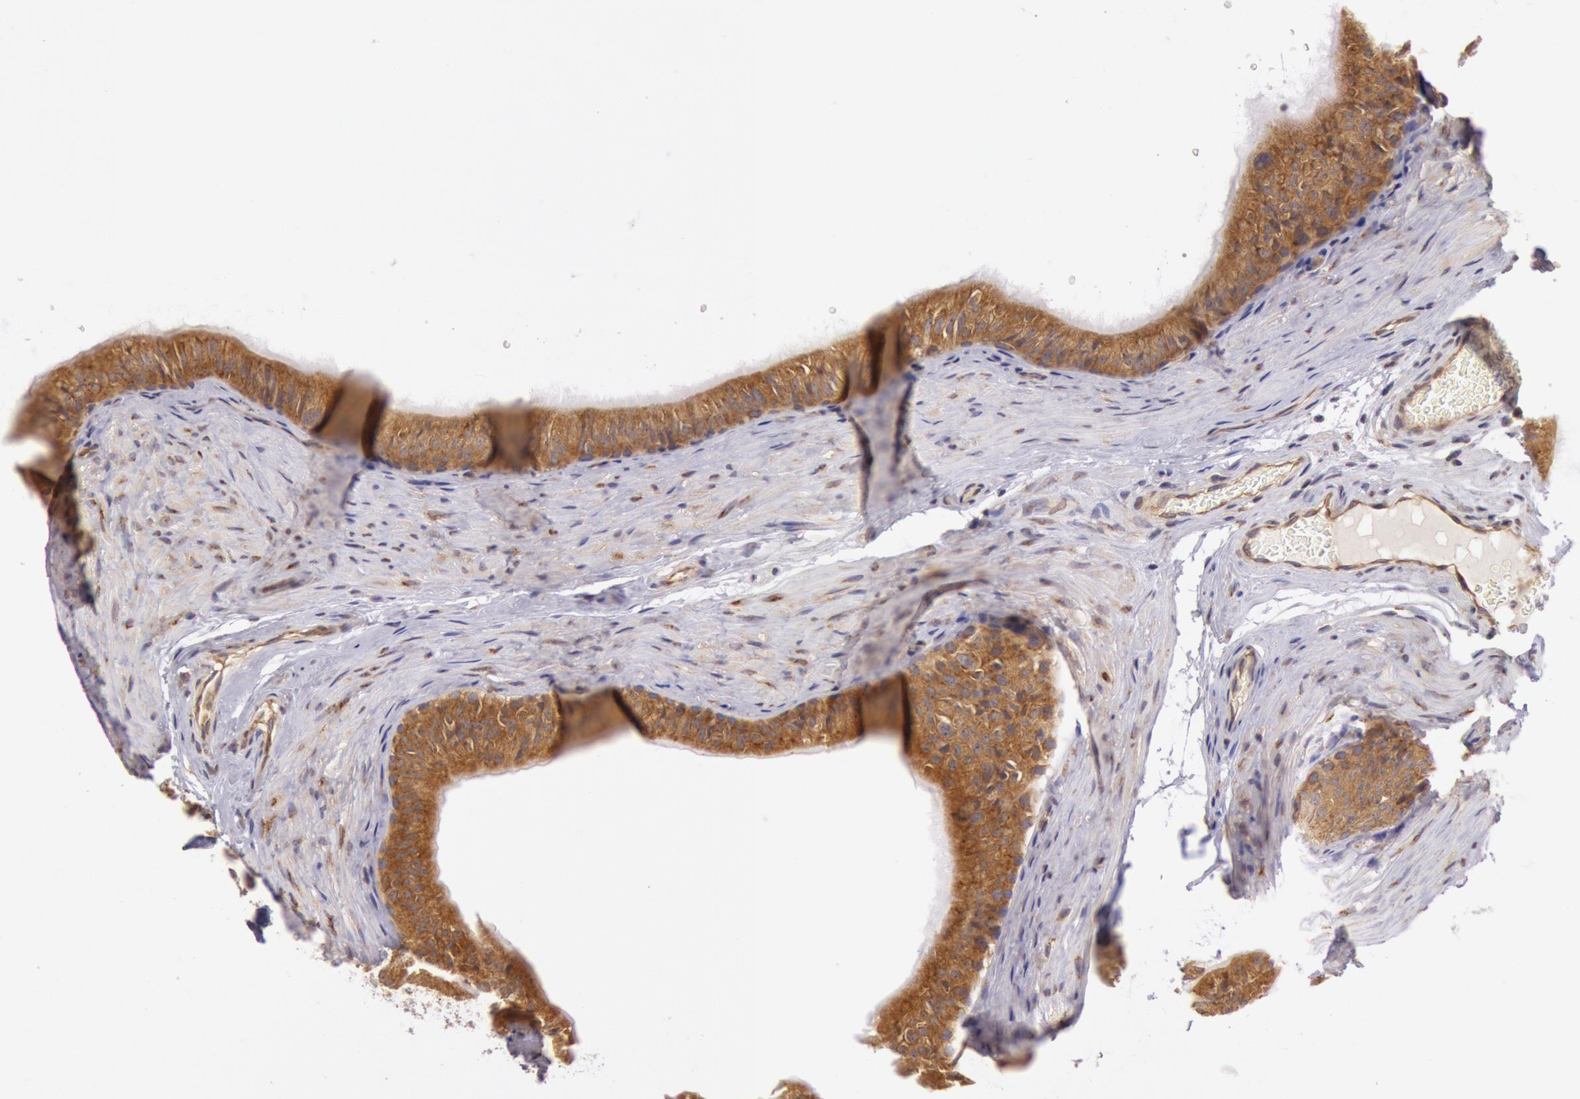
{"staining": {"intensity": "moderate", "quantity": ">75%", "location": "cytoplasmic/membranous"}, "tissue": "epididymis", "cell_type": "Glandular cells", "image_type": "normal", "snomed": [{"axis": "morphology", "description": "Normal tissue, NOS"}, {"axis": "topography", "description": "Testis"}, {"axis": "topography", "description": "Epididymis"}], "caption": "Glandular cells reveal medium levels of moderate cytoplasmic/membranous staining in approximately >75% of cells in benign epididymis. The staining was performed using DAB (3,3'-diaminobenzidine), with brown indicating positive protein expression. Nuclei are stained blue with hematoxylin.", "gene": "CHUK", "patient": {"sex": "male", "age": 36}}